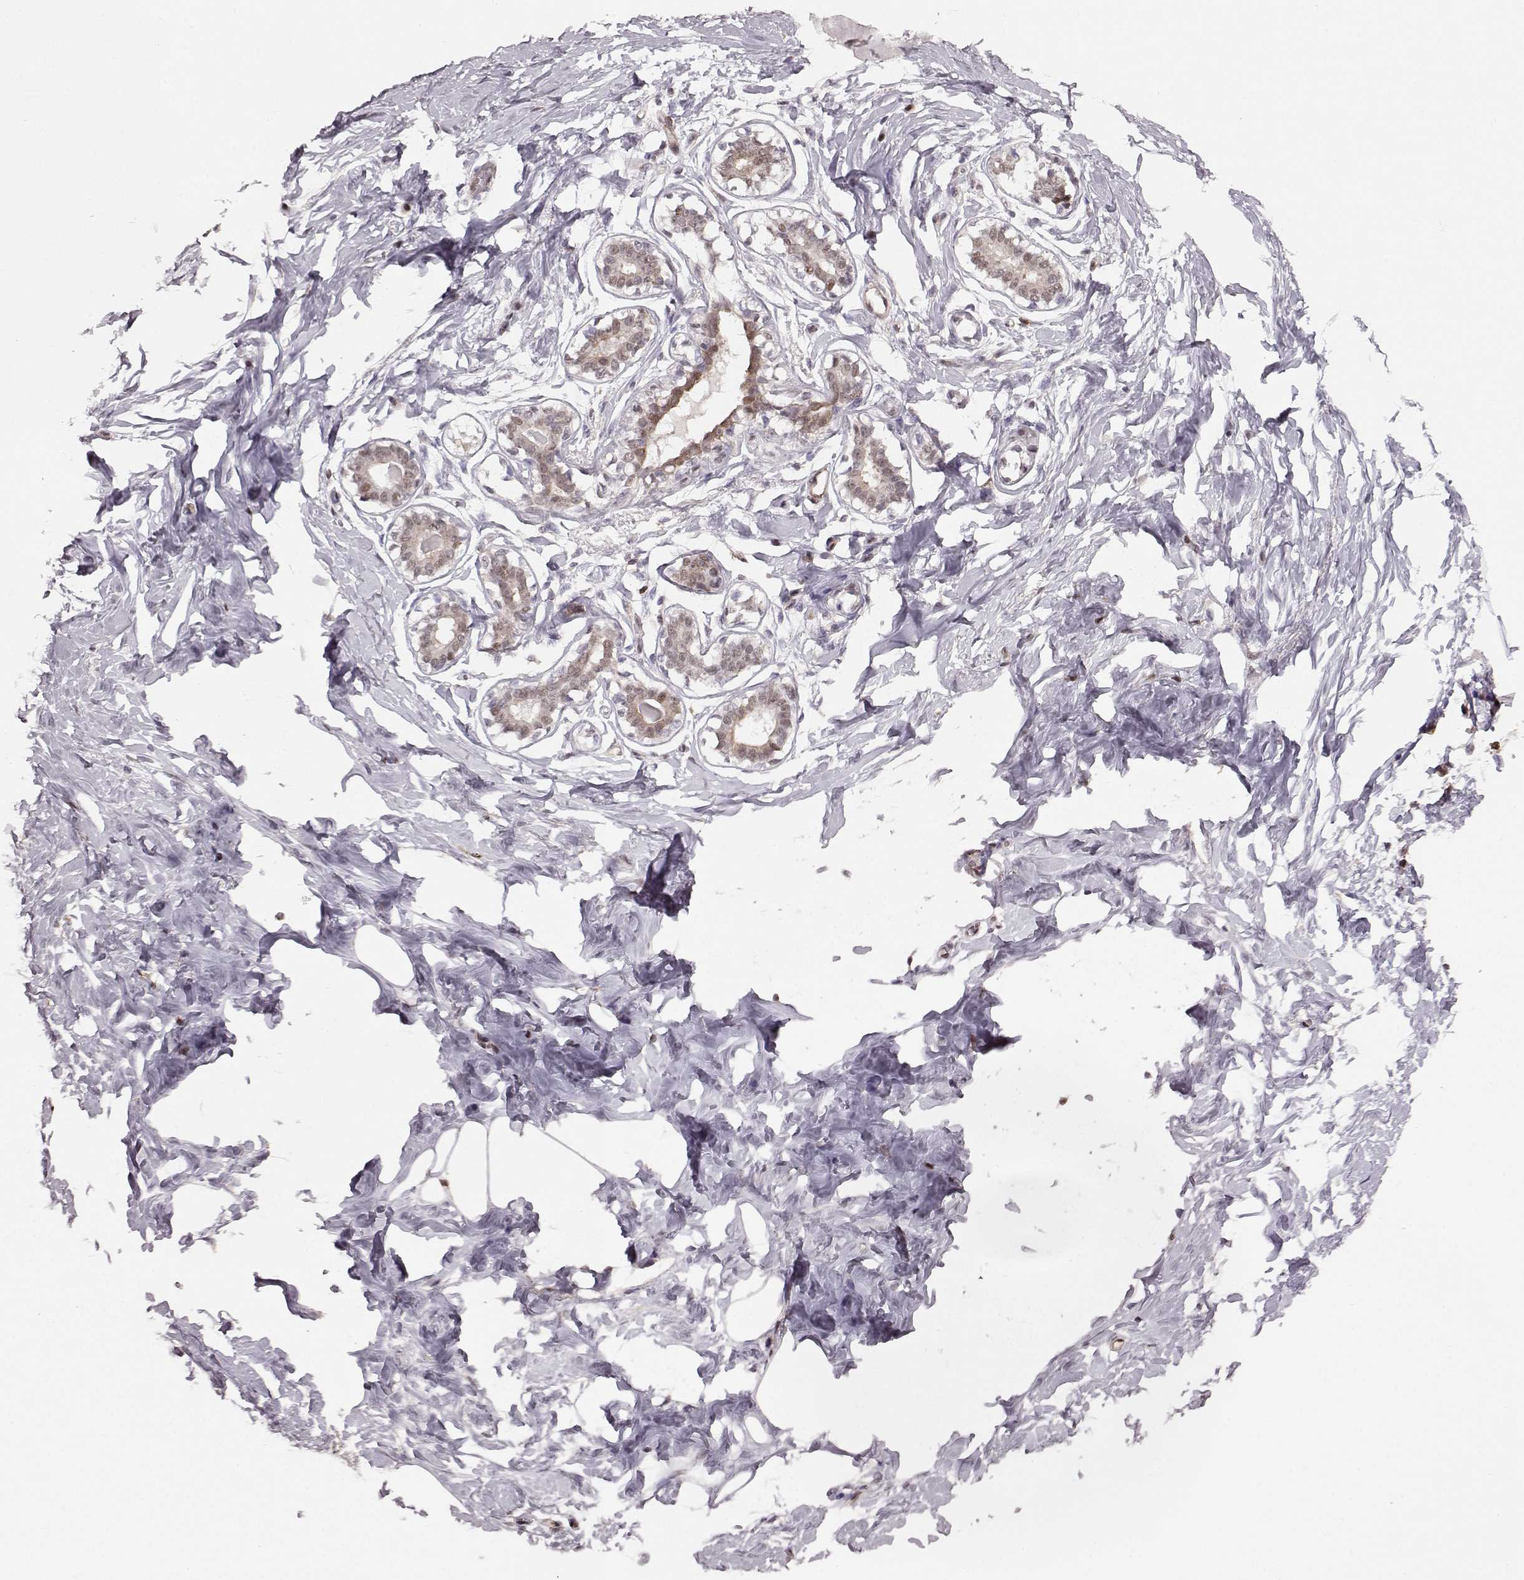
{"staining": {"intensity": "weak", "quantity": "25%-75%", "location": "cytoplasmic/membranous,nuclear"}, "tissue": "breast", "cell_type": "Adipocytes", "image_type": "normal", "snomed": [{"axis": "morphology", "description": "Normal tissue, NOS"}, {"axis": "morphology", "description": "Lobular carcinoma, in situ"}, {"axis": "topography", "description": "Breast"}], "caption": "DAB immunohistochemical staining of benign human breast reveals weak cytoplasmic/membranous,nuclear protein positivity in approximately 25%-75% of adipocytes.", "gene": "KLF6", "patient": {"sex": "female", "age": 35}}